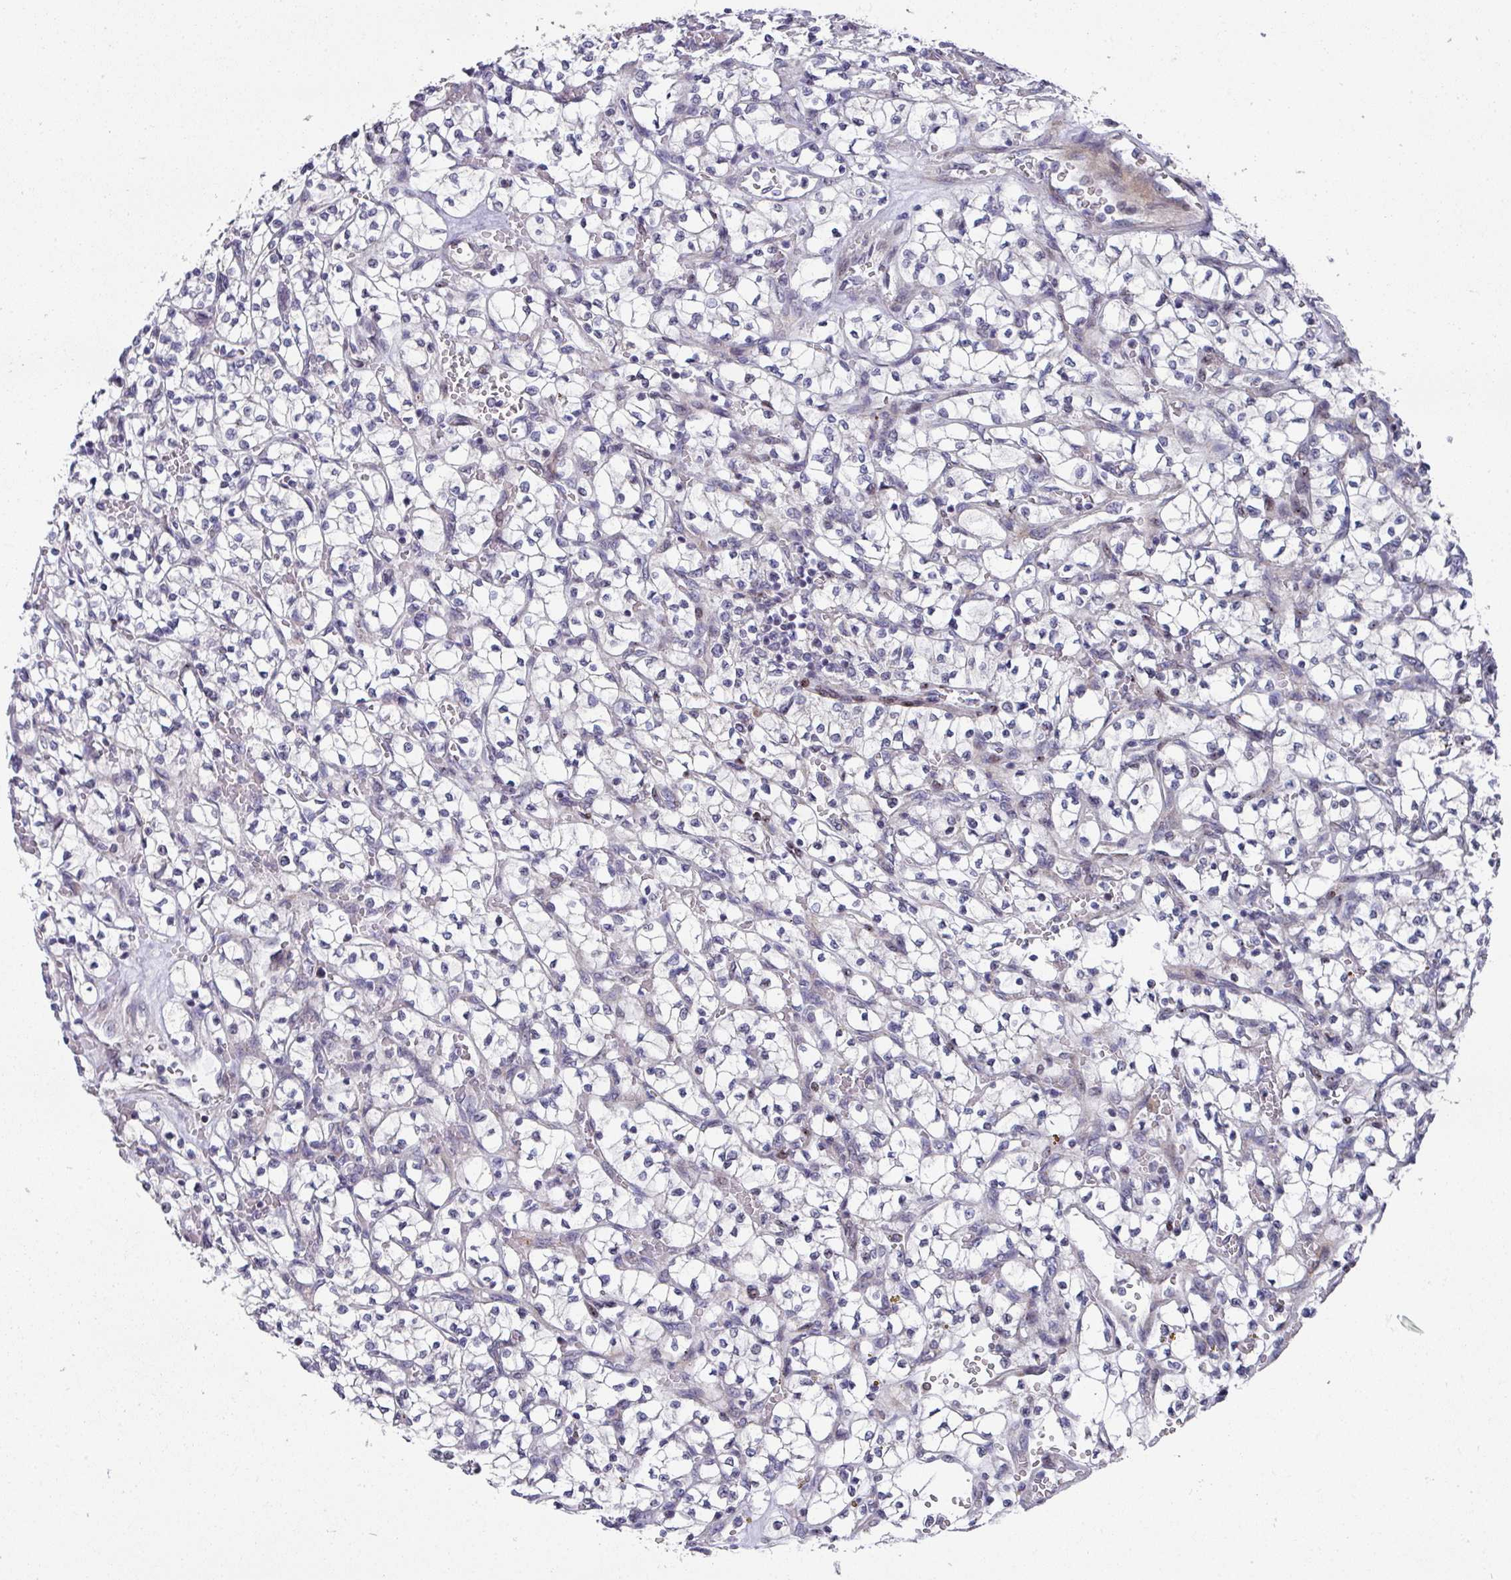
{"staining": {"intensity": "negative", "quantity": "none", "location": "none"}, "tissue": "renal cancer", "cell_type": "Tumor cells", "image_type": "cancer", "snomed": [{"axis": "morphology", "description": "Adenocarcinoma, NOS"}, {"axis": "topography", "description": "Kidney"}], "caption": "Tumor cells show no significant protein staining in renal adenocarcinoma.", "gene": "CBX7", "patient": {"sex": "female", "age": 64}}